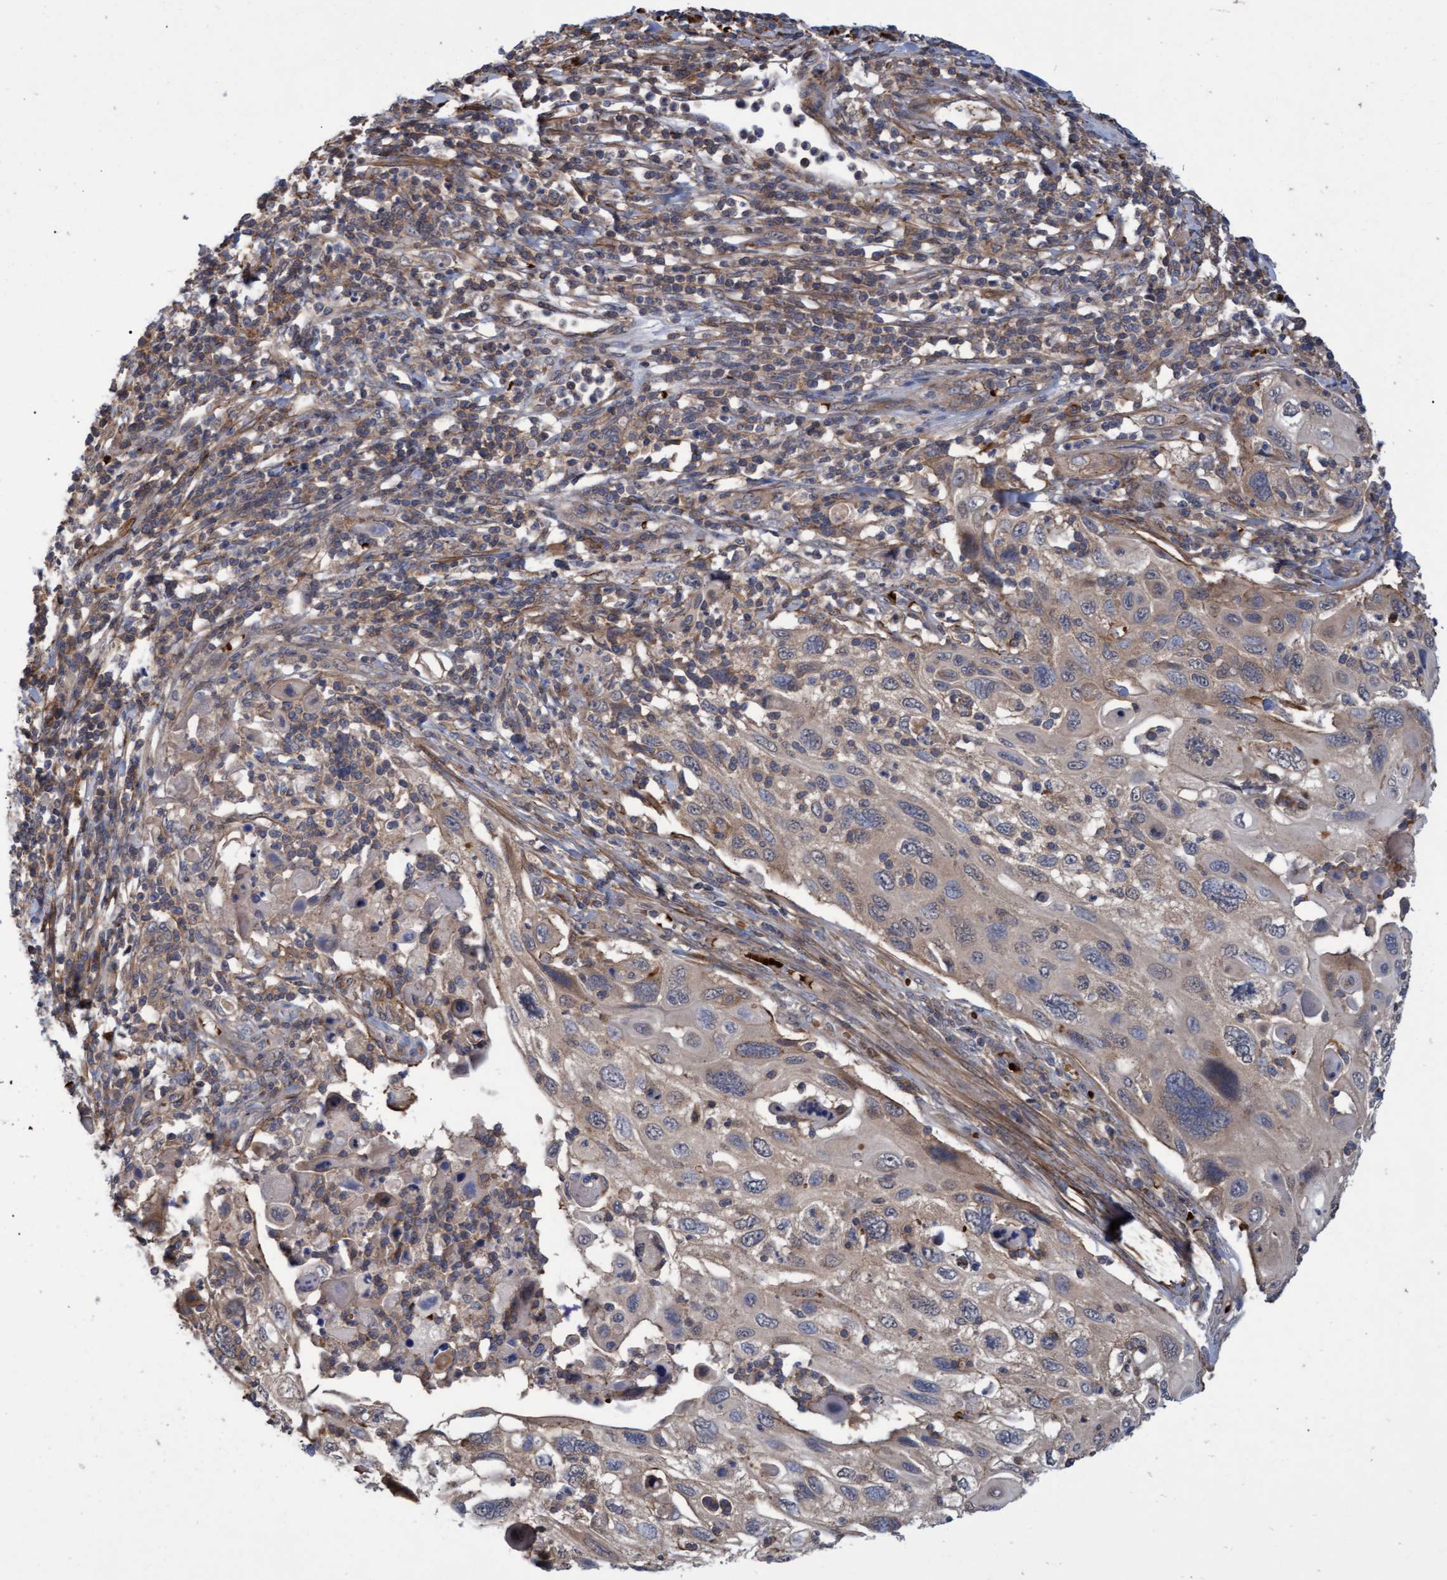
{"staining": {"intensity": "weak", "quantity": "25%-75%", "location": "cytoplasmic/membranous"}, "tissue": "cervical cancer", "cell_type": "Tumor cells", "image_type": "cancer", "snomed": [{"axis": "morphology", "description": "Squamous cell carcinoma, NOS"}, {"axis": "topography", "description": "Cervix"}], "caption": "Cervical squamous cell carcinoma tissue demonstrates weak cytoplasmic/membranous staining in approximately 25%-75% of tumor cells, visualized by immunohistochemistry.", "gene": "NAA15", "patient": {"sex": "female", "age": 70}}